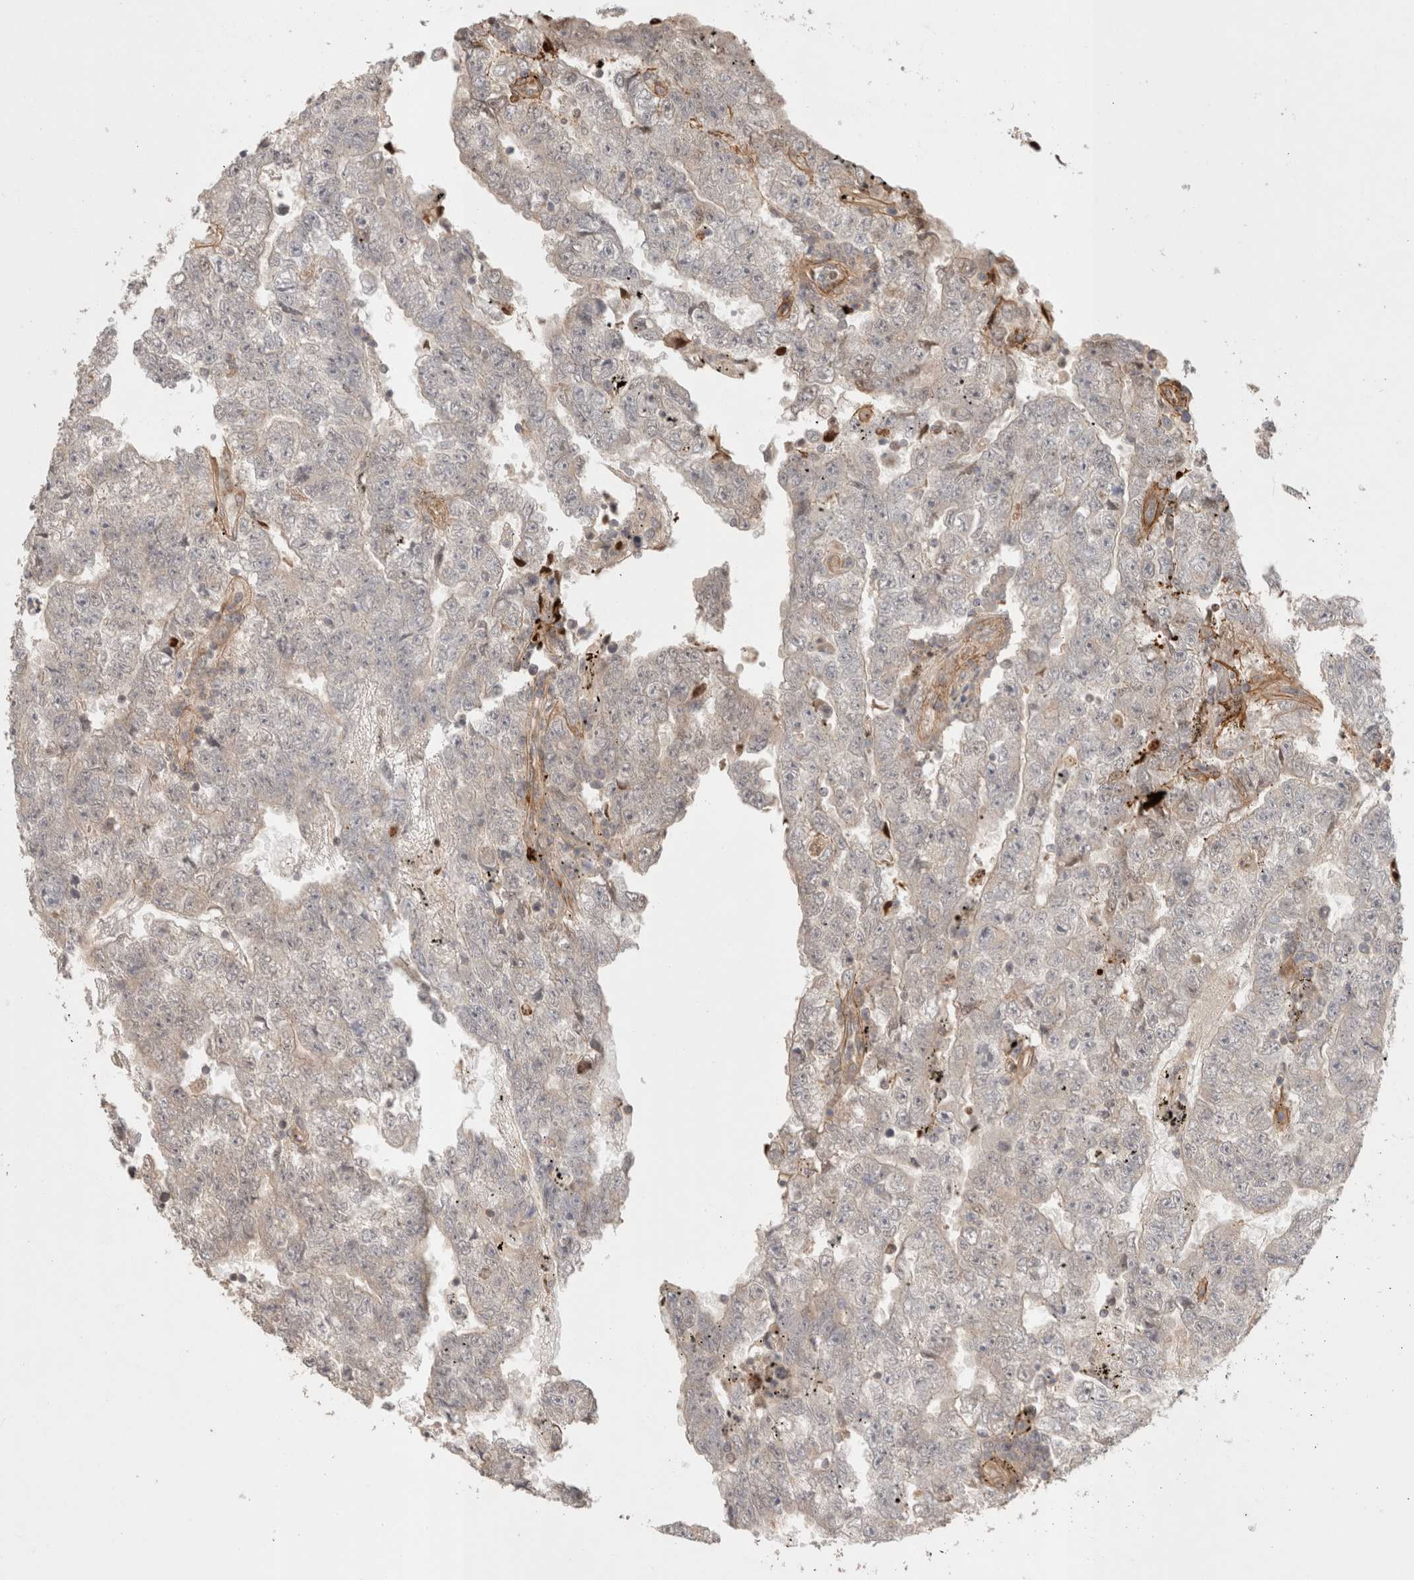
{"staining": {"intensity": "negative", "quantity": "none", "location": "none"}, "tissue": "testis cancer", "cell_type": "Tumor cells", "image_type": "cancer", "snomed": [{"axis": "morphology", "description": "Carcinoma, Embryonal, NOS"}, {"axis": "topography", "description": "Testis"}], "caption": "Immunohistochemical staining of human embryonal carcinoma (testis) reveals no significant staining in tumor cells.", "gene": "HSPG2", "patient": {"sex": "male", "age": 25}}